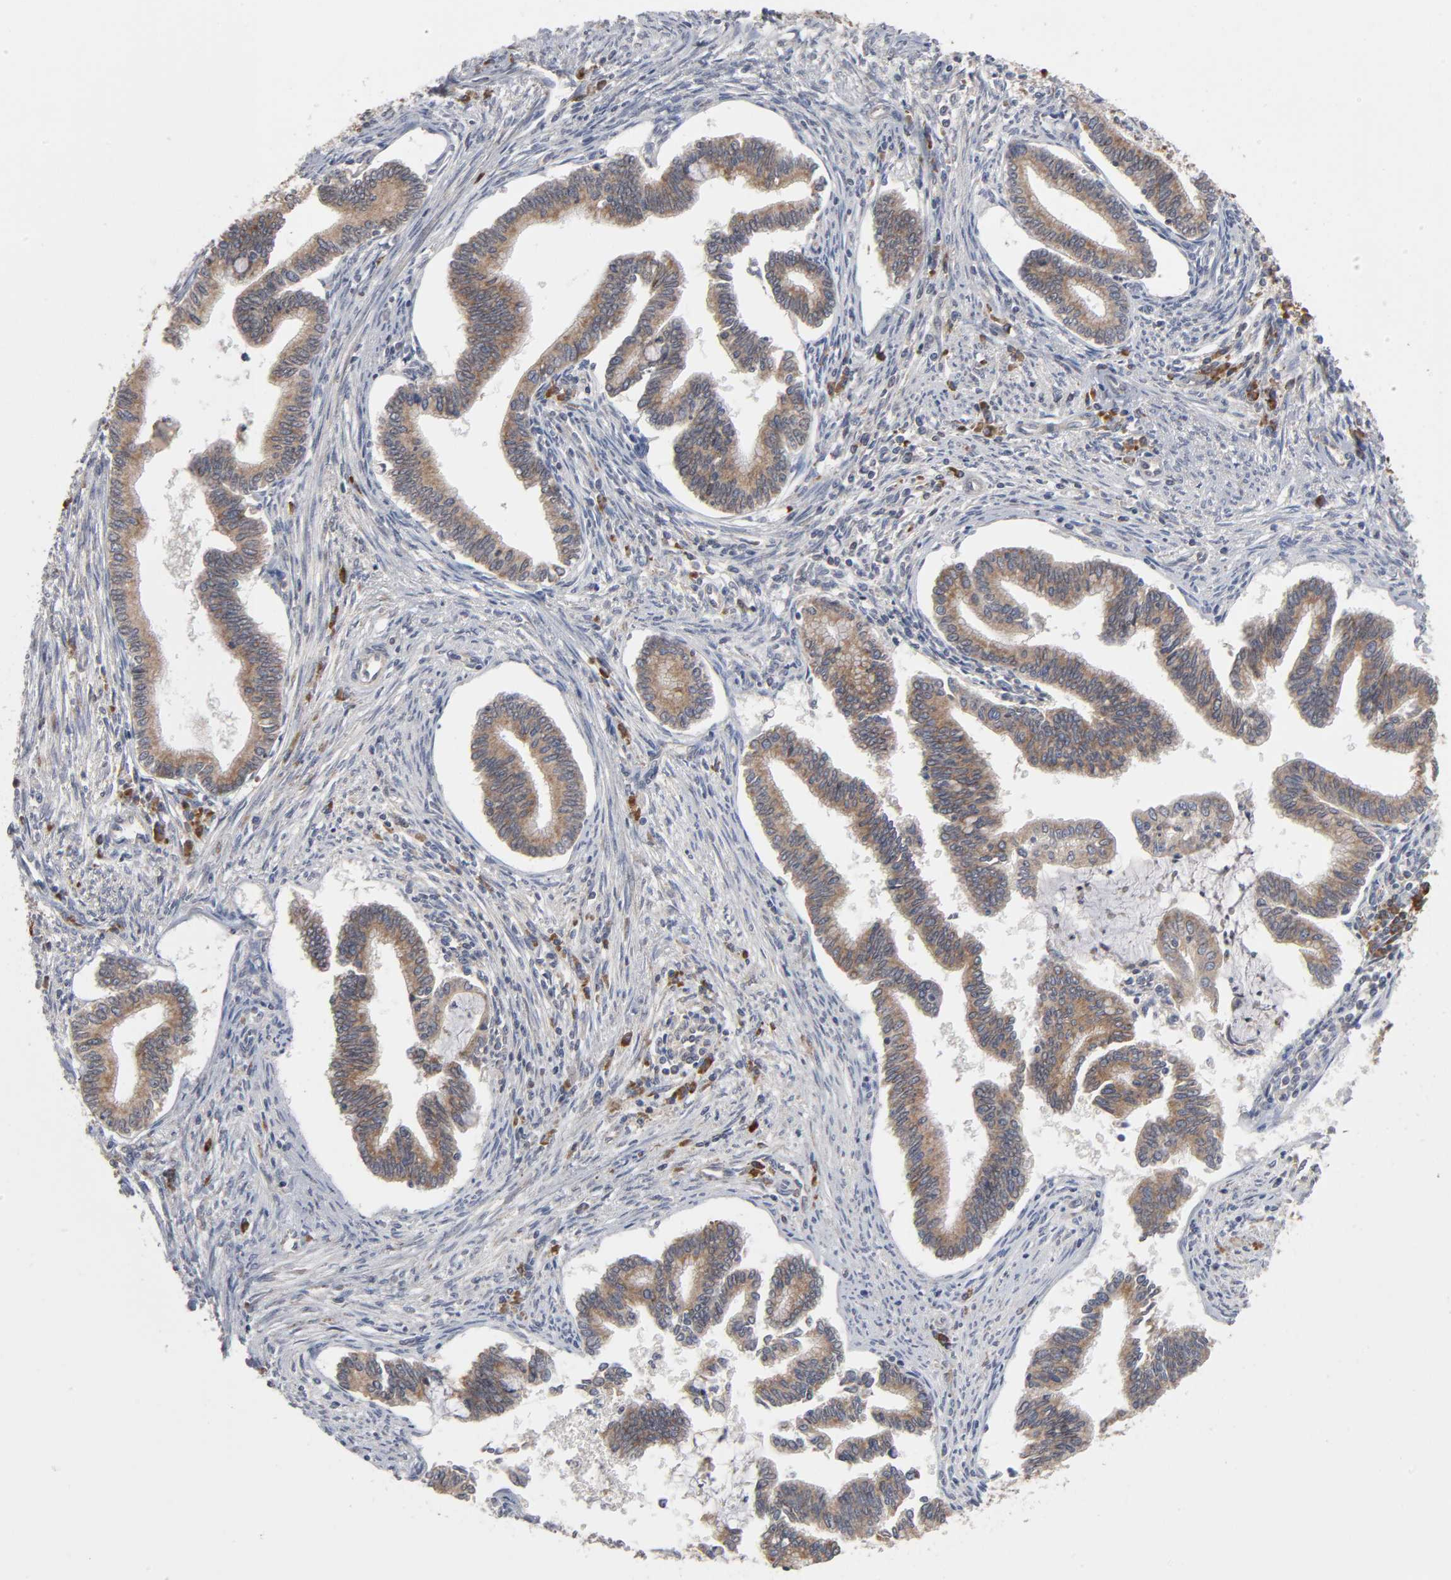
{"staining": {"intensity": "moderate", "quantity": ">75%", "location": "cytoplasmic/membranous"}, "tissue": "cervical cancer", "cell_type": "Tumor cells", "image_type": "cancer", "snomed": [{"axis": "morphology", "description": "Adenocarcinoma, NOS"}, {"axis": "topography", "description": "Cervix"}], "caption": "A photomicrograph of cervical cancer stained for a protein displays moderate cytoplasmic/membranous brown staining in tumor cells.", "gene": "IL4R", "patient": {"sex": "female", "age": 36}}